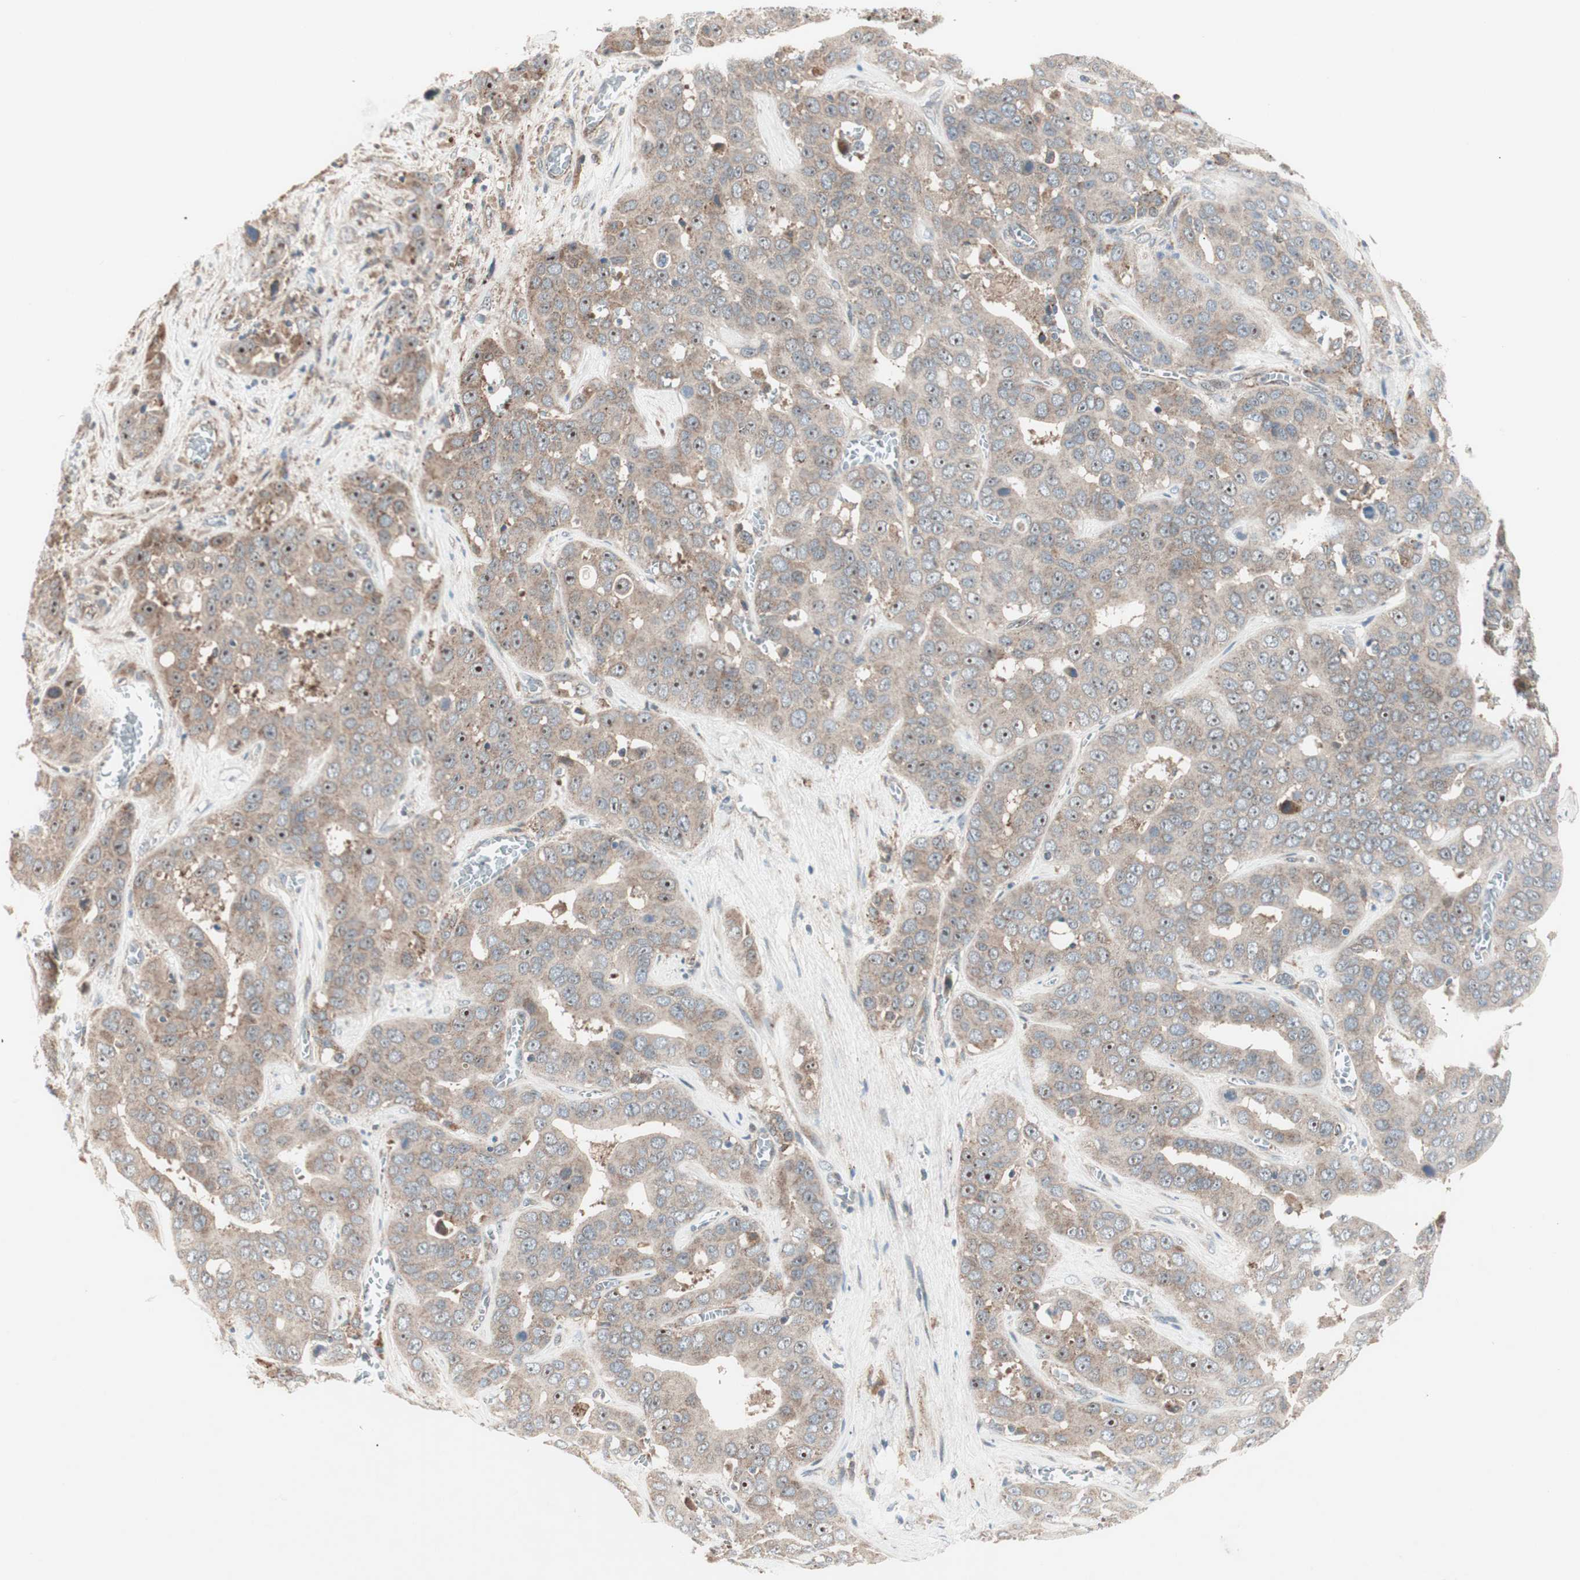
{"staining": {"intensity": "strong", "quantity": ">75%", "location": "cytoplasmic/membranous,nuclear"}, "tissue": "liver cancer", "cell_type": "Tumor cells", "image_type": "cancer", "snomed": [{"axis": "morphology", "description": "Cholangiocarcinoma"}, {"axis": "topography", "description": "Liver"}], "caption": "DAB immunohistochemical staining of cholangiocarcinoma (liver) demonstrates strong cytoplasmic/membranous and nuclear protein staining in approximately >75% of tumor cells. (DAB = brown stain, brightfield microscopy at high magnification).", "gene": "CCL14", "patient": {"sex": "female", "age": 52}}